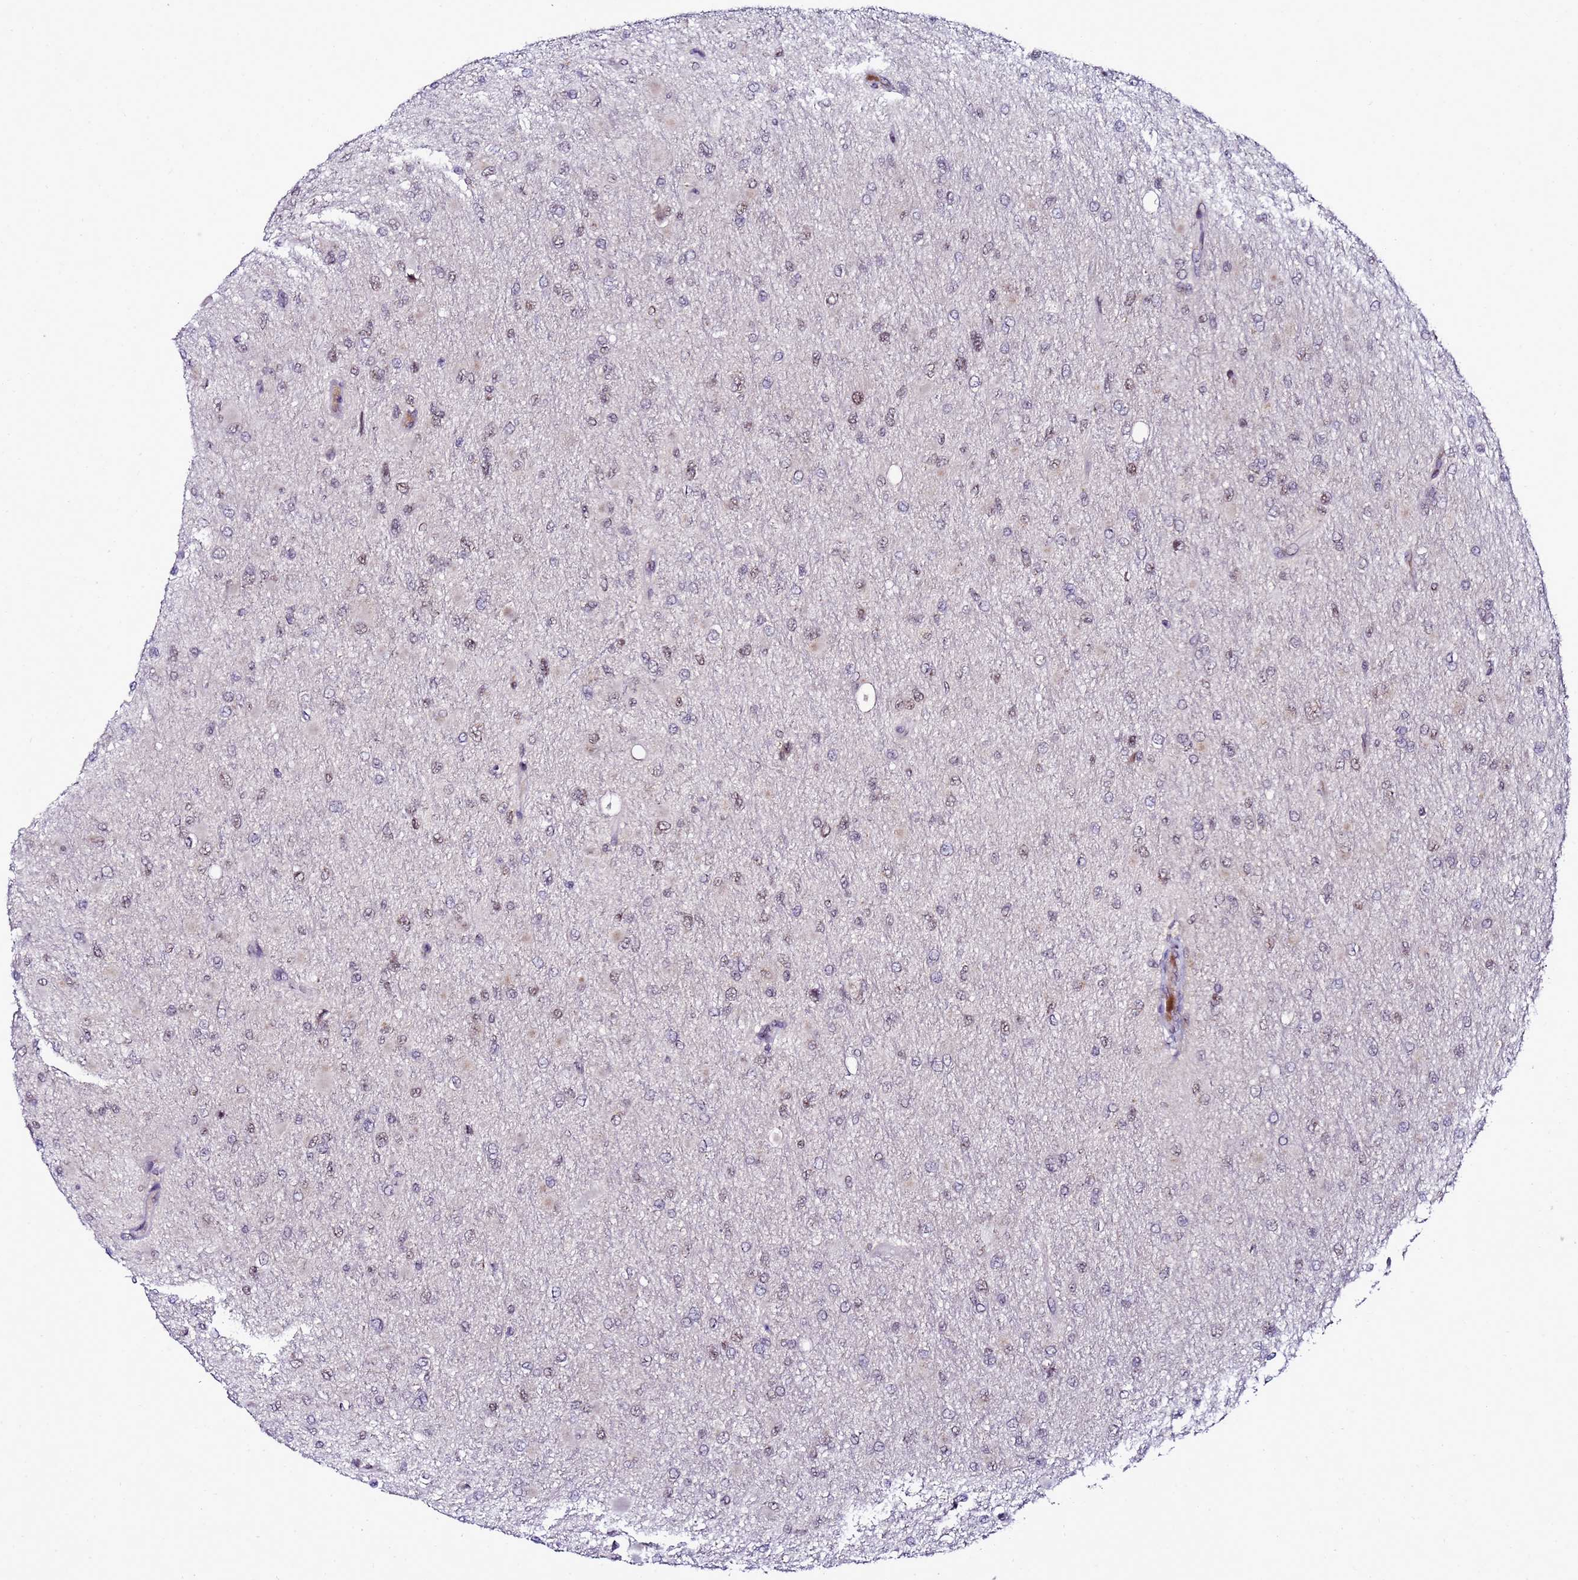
{"staining": {"intensity": "weak", "quantity": "25%-75%", "location": "nuclear"}, "tissue": "glioma", "cell_type": "Tumor cells", "image_type": "cancer", "snomed": [{"axis": "morphology", "description": "Glioma, malignant, High grade"}, {"axis": "topography", "description": "Cerebral cortex"}], "caption": "Brown immunohistochemical staining in glioma demonstrates weak nuclear staining in about 25%-75% of tumor cells.", "gene": "C19orf47", "patient": {"sex": "female", "age": 36}}